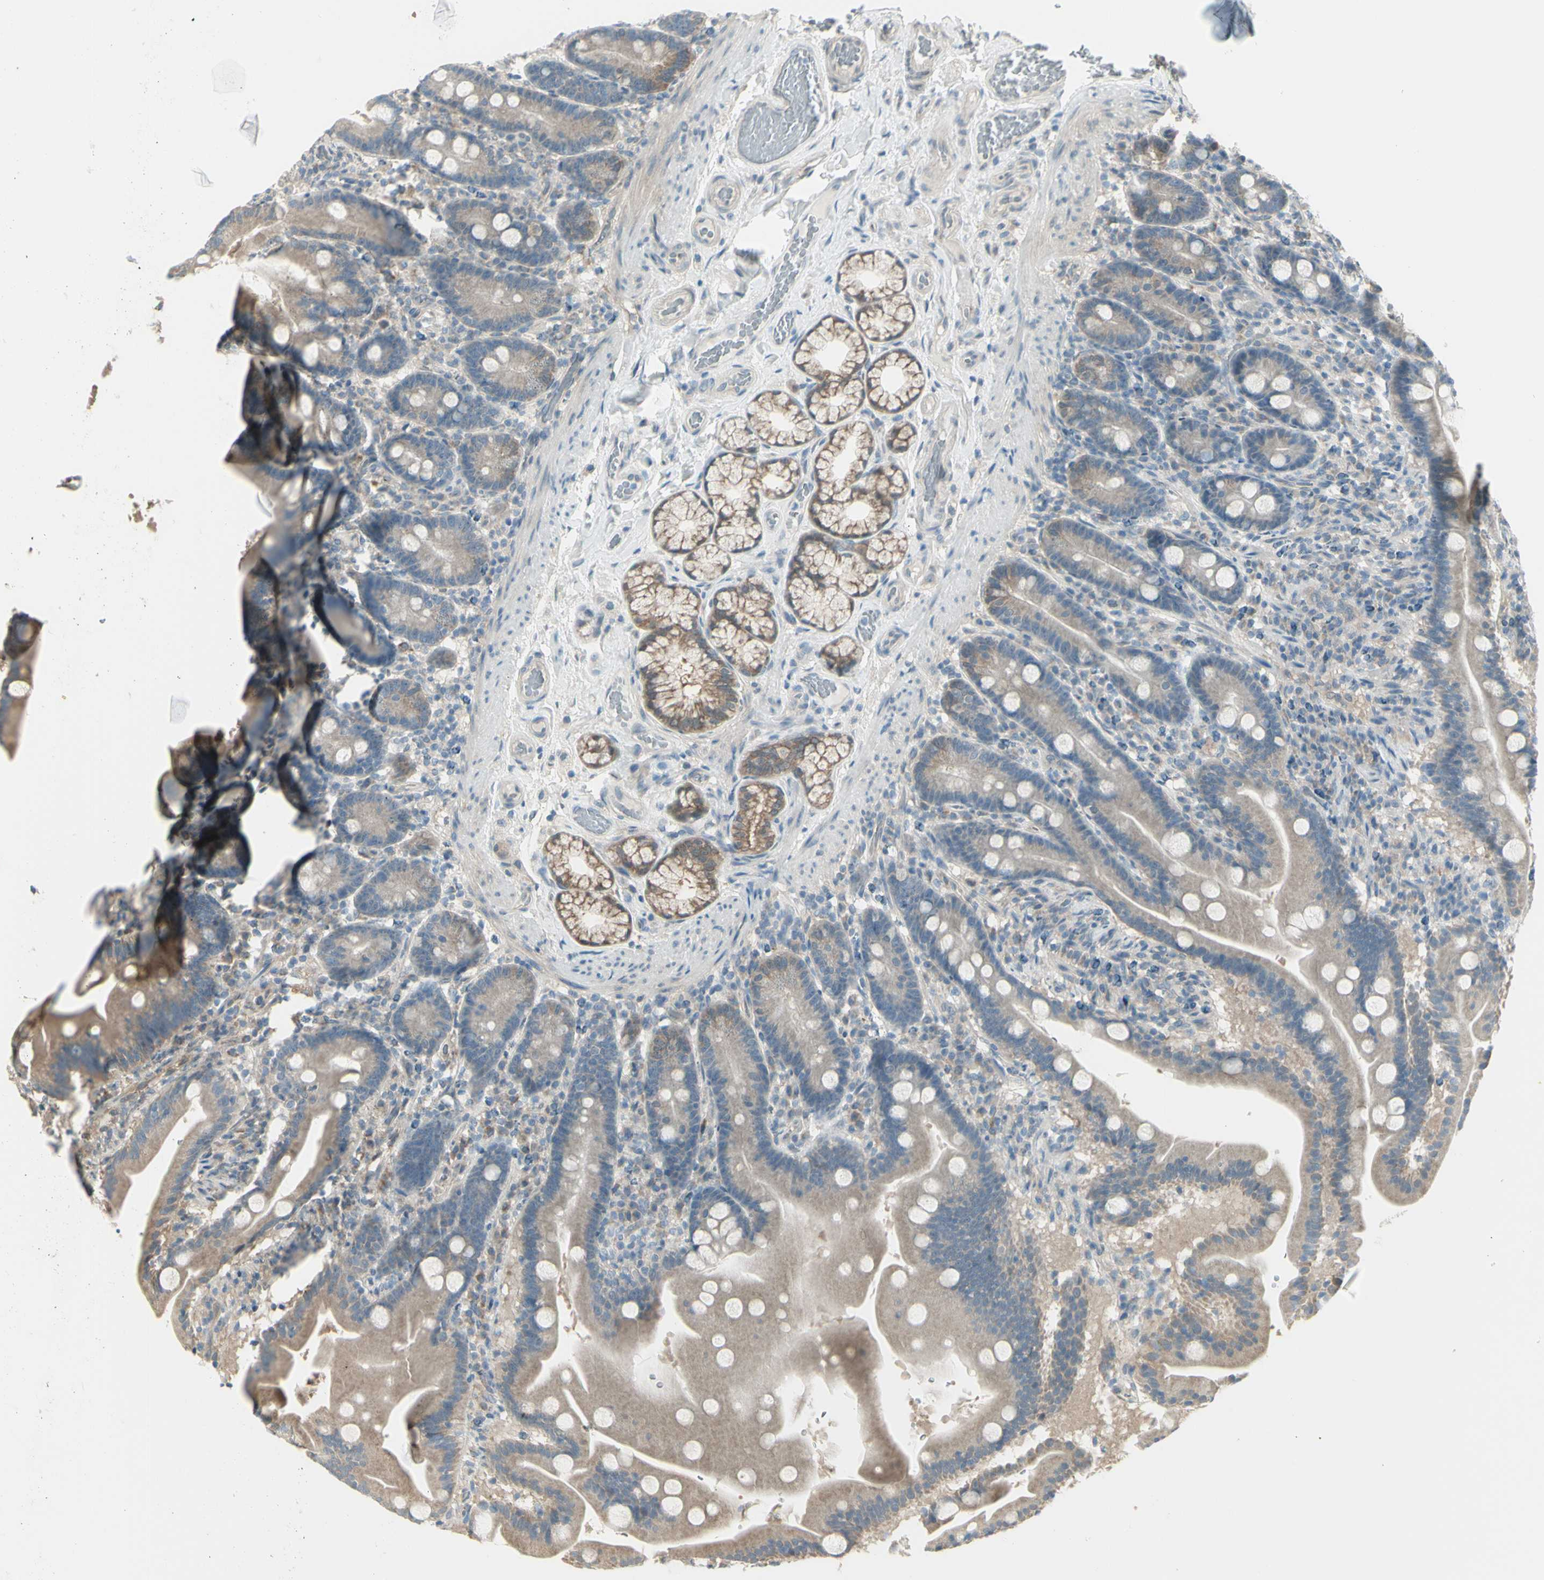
{"staining": {"intensity": "moderate", "quantity": "<25%", "location": "cytoplasmic/membranous"}, "tissue": "duodenum", "cell_type": "Glandular cells", "image_type": "normal", "snomed": [{"axis": "morphology", "description": "Normal tissue, NOS"}, {"axis": "topography", "description": "Duodenum"}], "caption": "Protein staining of unremarkable duodenum exhibits moderate cytoplasmic/membranous positivity in approximately <25% of glandular cells. The staining was performed using DAB (3,3'-diaminobenzidine), with brown indicating positive protein expression. Nuclei are stained blue with hematoxylin.", "gene": "NAXD", "patient": {"sex": "male", "age": 54}}